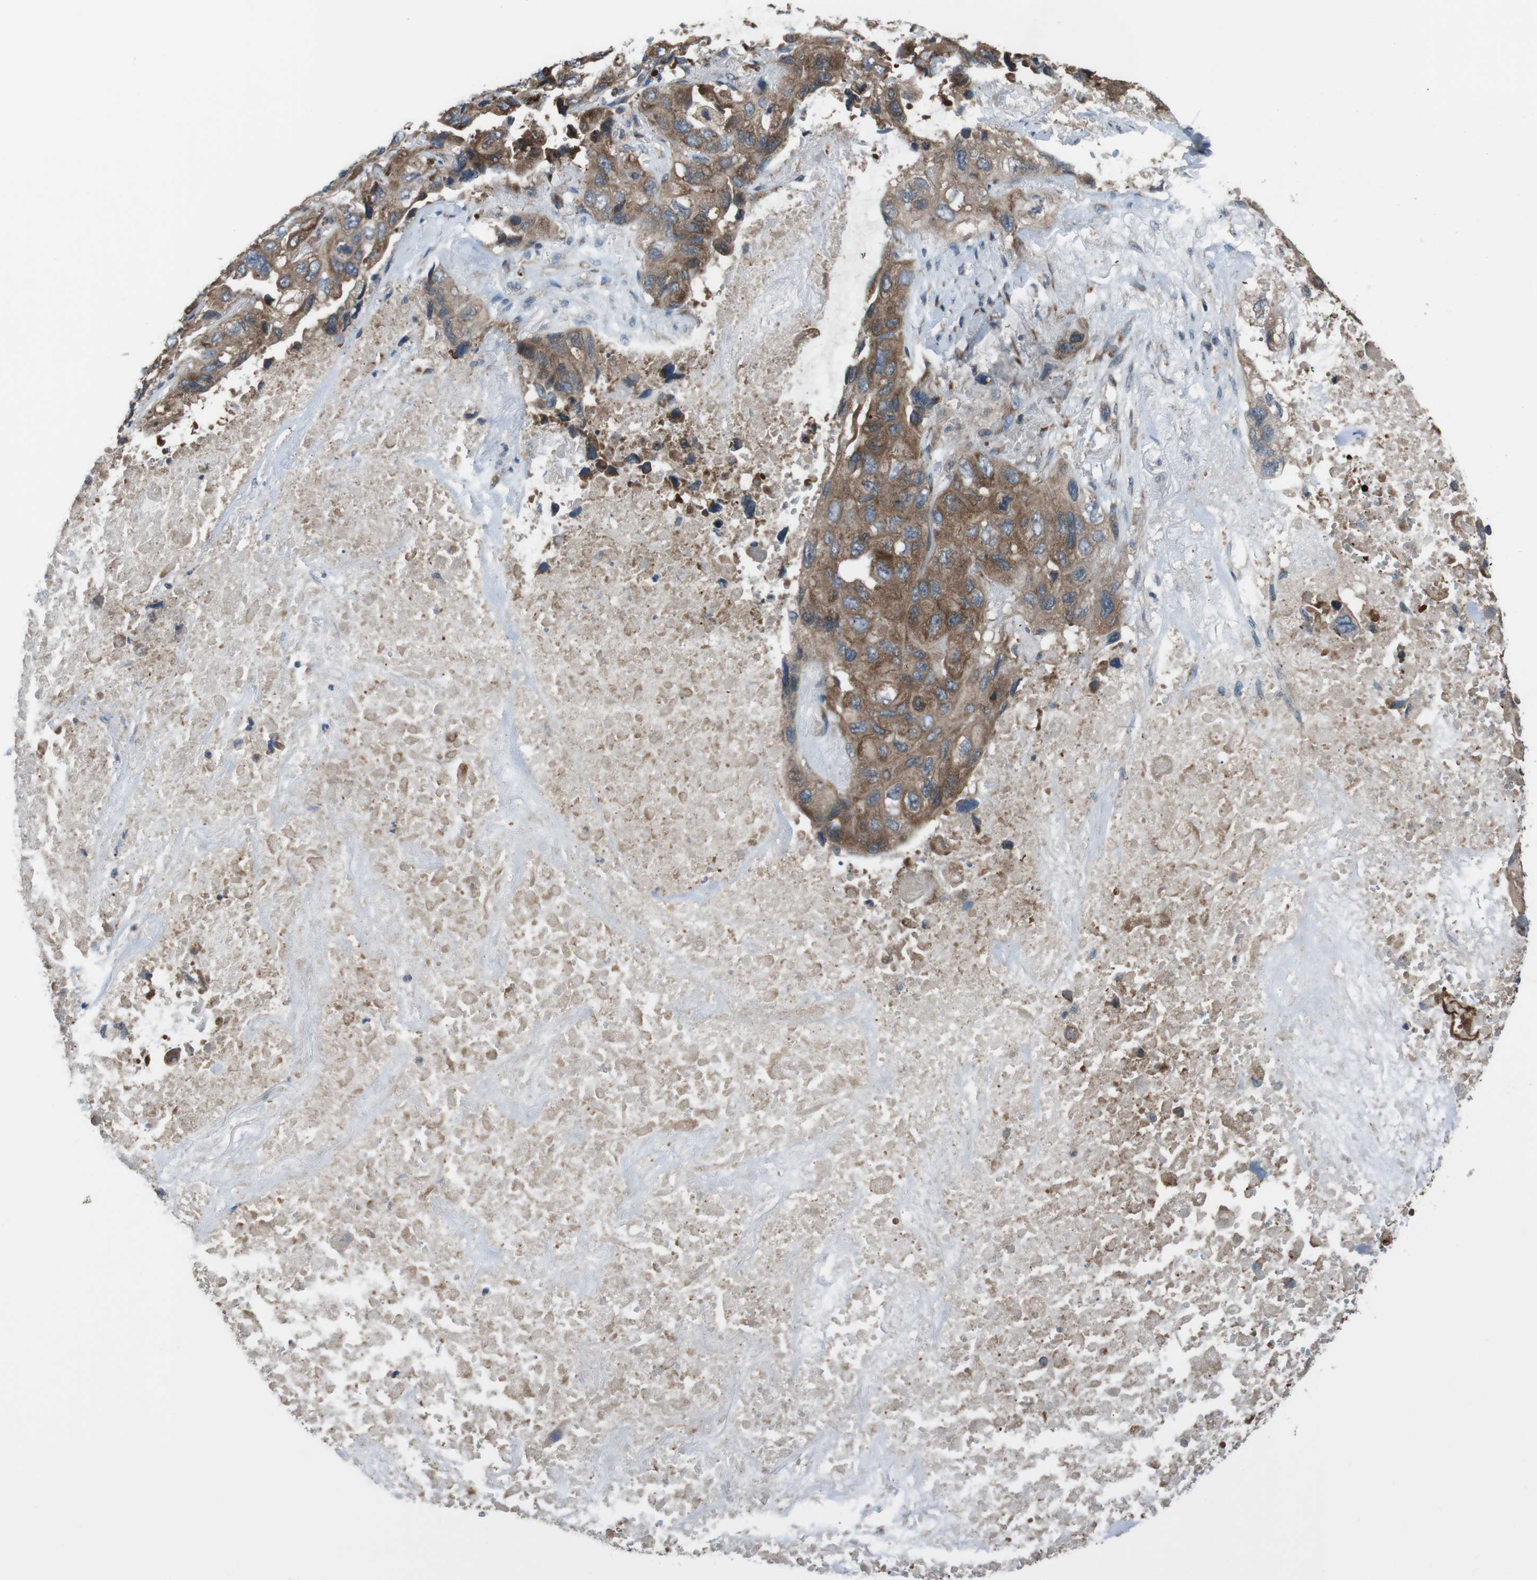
{"staining": {"intensity": "moderate", "quantity": ">75%", "location": "cytoplasmic/membranous"}, "tissue": "lung cancer", "cell_type": "Tumor cells", "image_type": "cancer", "snomed": [{"axis": "morphology", "description": "Squamous cell carcinoma, NOS"}, {"axis": "topography", "description": "Lung"}], "caption": "A brown stain labels moderate cytoplasmic/membranous staining of a protein in lung cancer (squamous cell carcinoma) tumor cells.", "gene": "SSR3", "patient": {"sex": "female", "age": 73}}